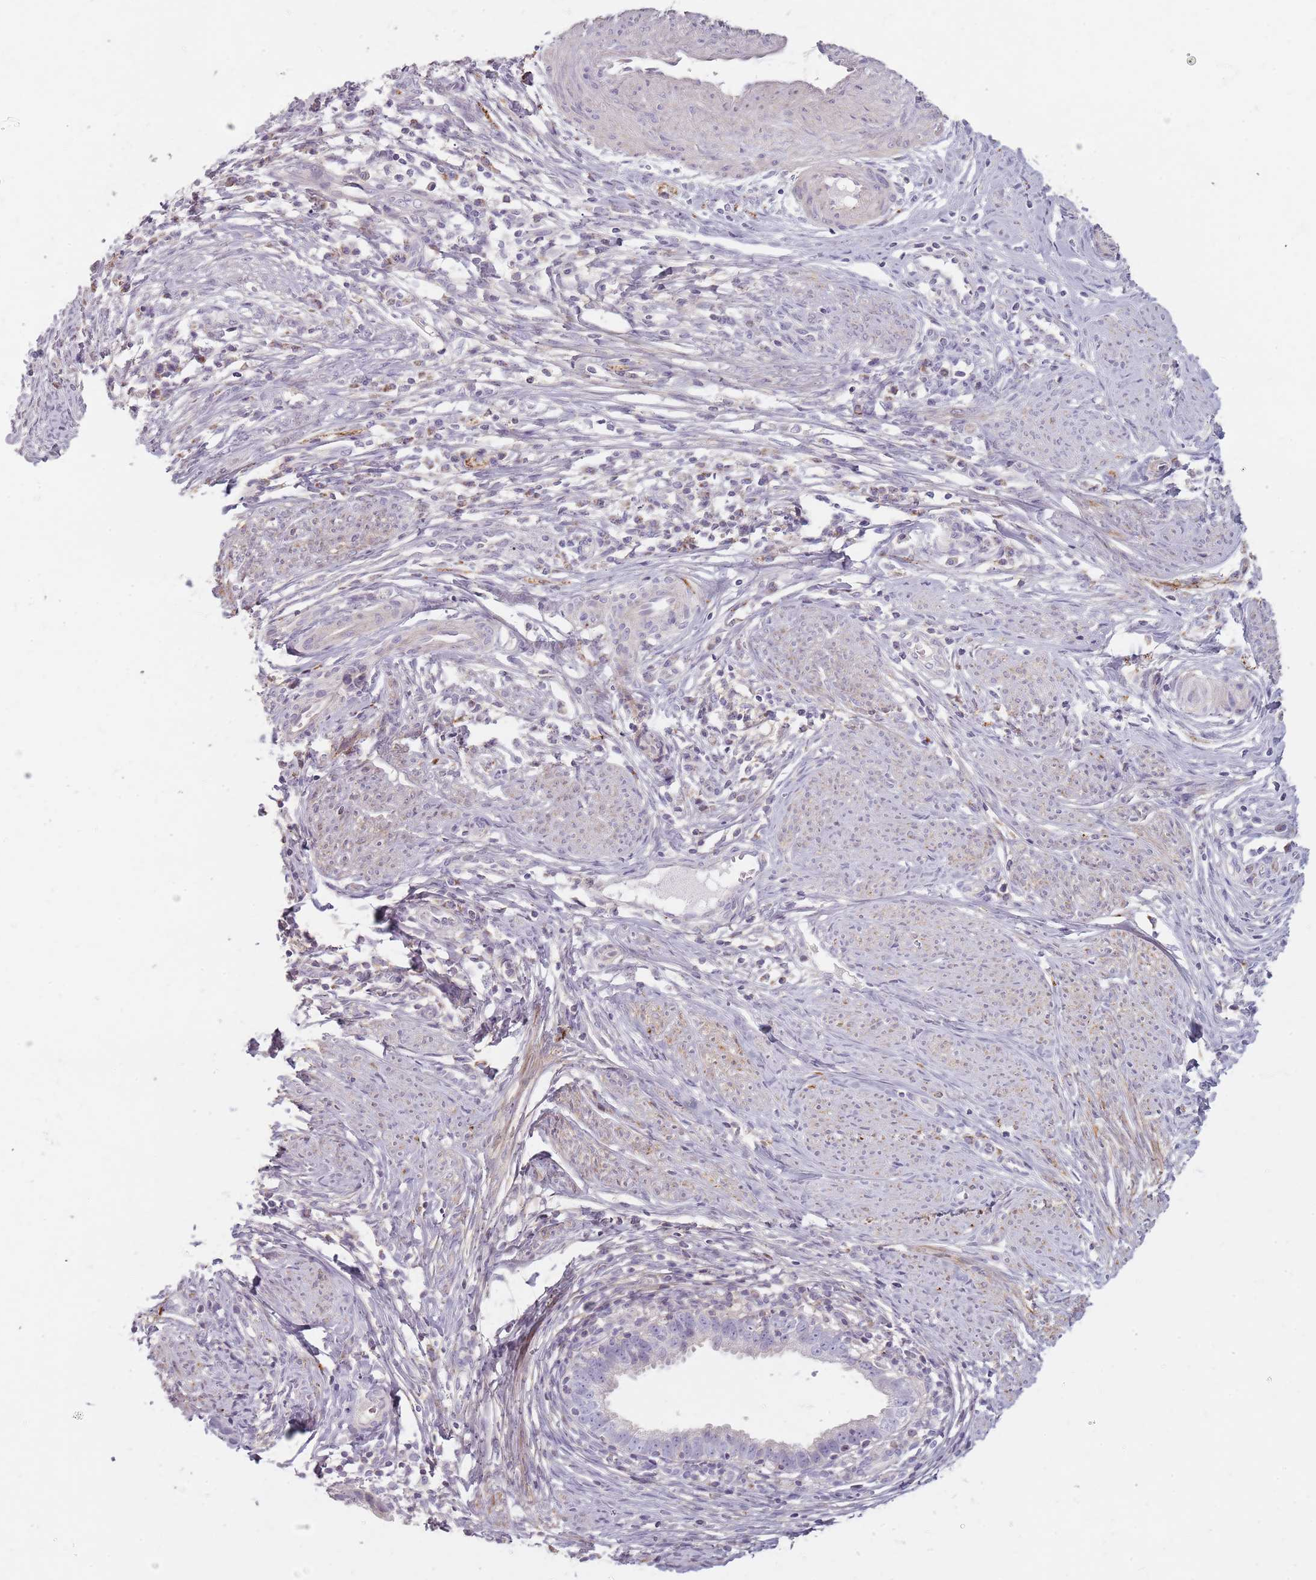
{"staining": {"intensity": "negative", "quantity": "none", "location": "none"}, "tissue": "cervical cancer", "cell_type": "Tumor cells", "image_type": "cancer", "snomed": [{"axis": "morphology", "description": "Adenocarcinoma, NOS"}, {"axis": "topography", "description": "Cervix"}], "caption": "IHC of cervical cancer shows no staining in tumor cells.", "gene": "SYNGR3", "patient": {"sex": "female", "age": 36}}